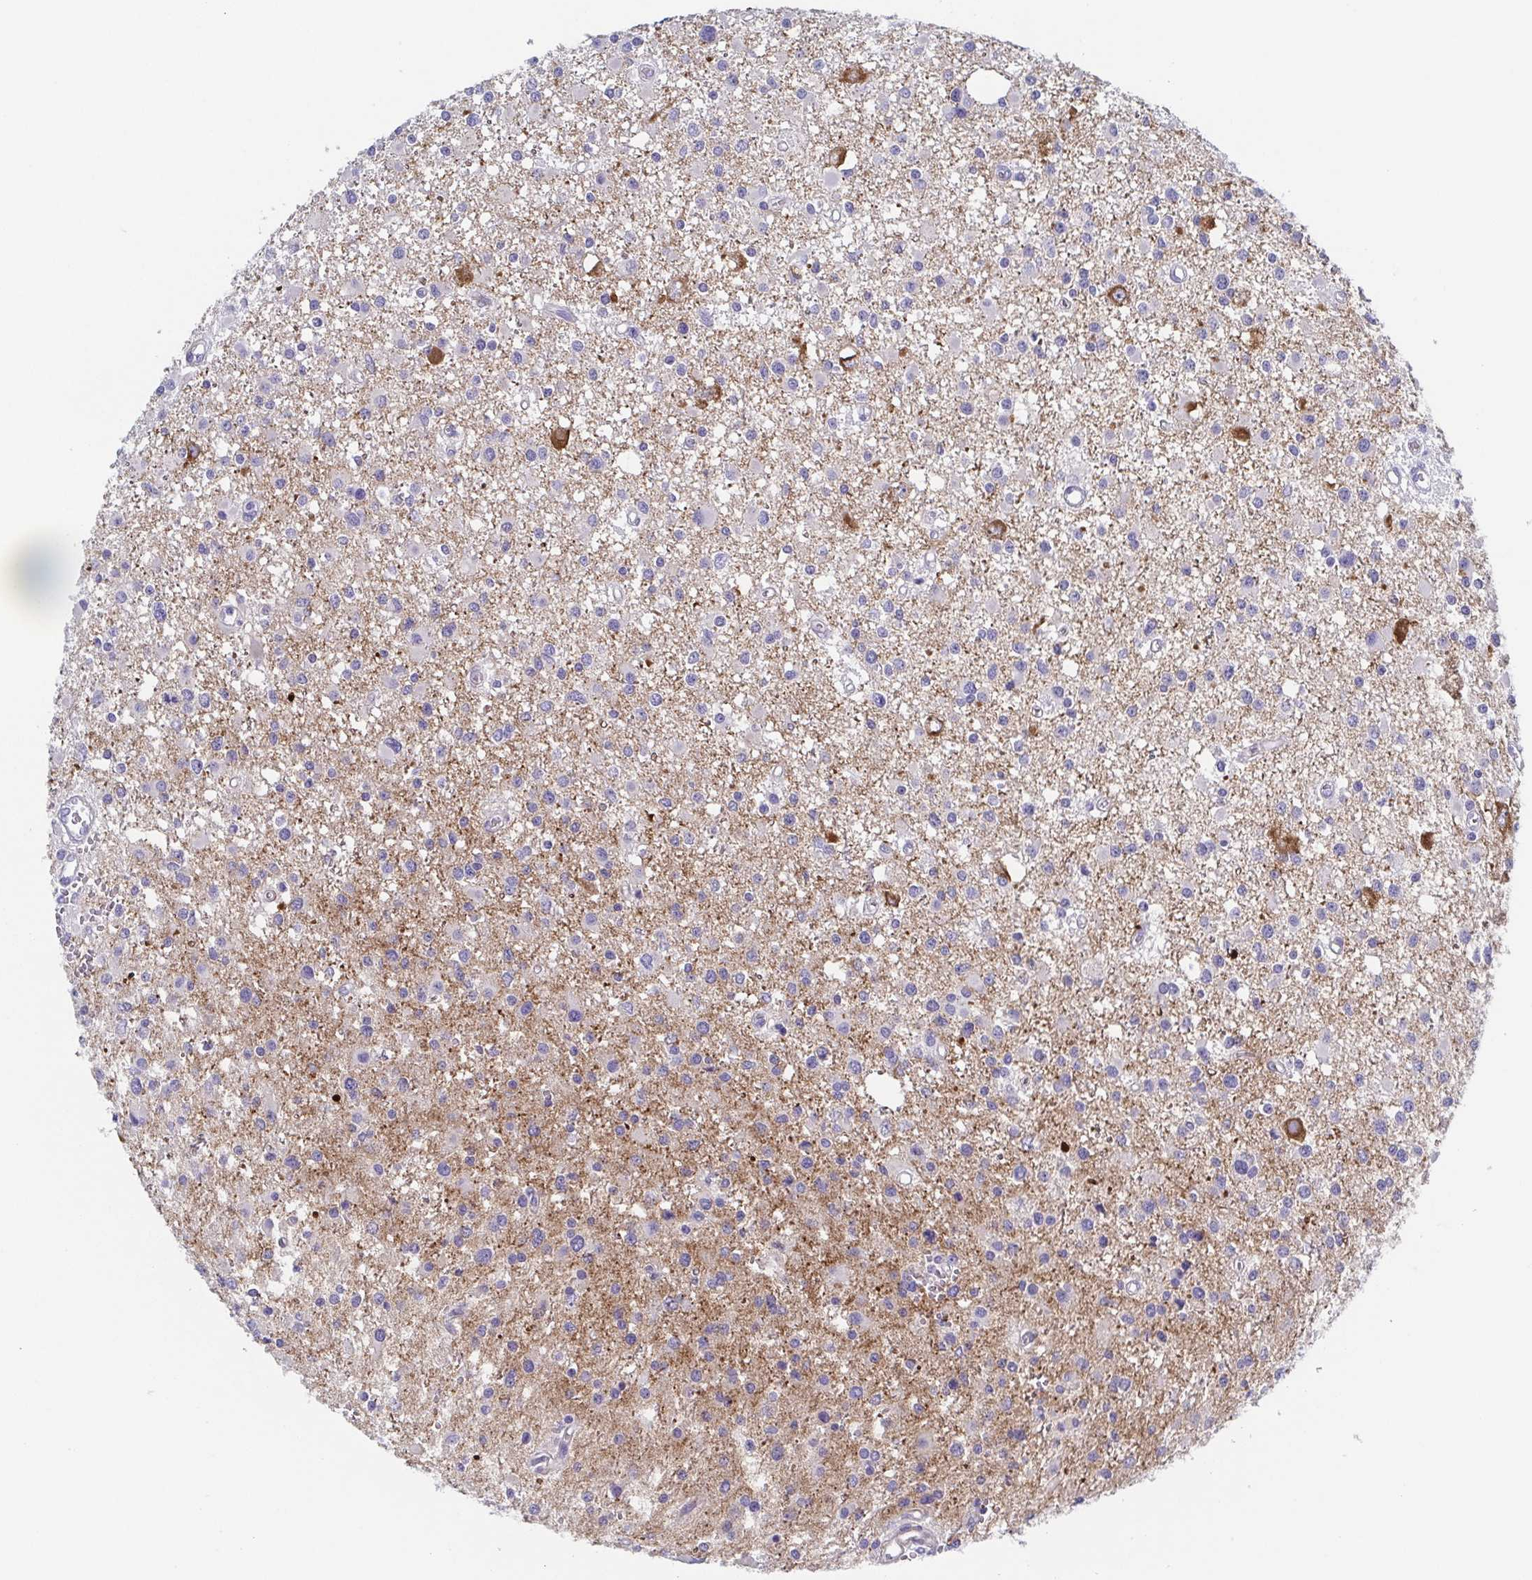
{"staining": {"intensity": "negative", "quantity": "none", "location": "none"}, "tissue": "glioma", "cell_type": "Tumor cells", "image_type": "cancer", "snomed": [{"axis": "morphology", "description": "Glioma, malignant, High grade"}, {"axis": "topography", "description": "Brain"}], "caption": "An immunohistochemistry histopathology image of glioma is shown. There is no staining in tumor cells of glioma. (Brightfield microscopy of DAB (3,3'-diaminobenzidine) immunohistochemistry (IHC) at high magnification).", "gene": "DYNC1I1", "patient": {"sex": "male", "age": 54}}